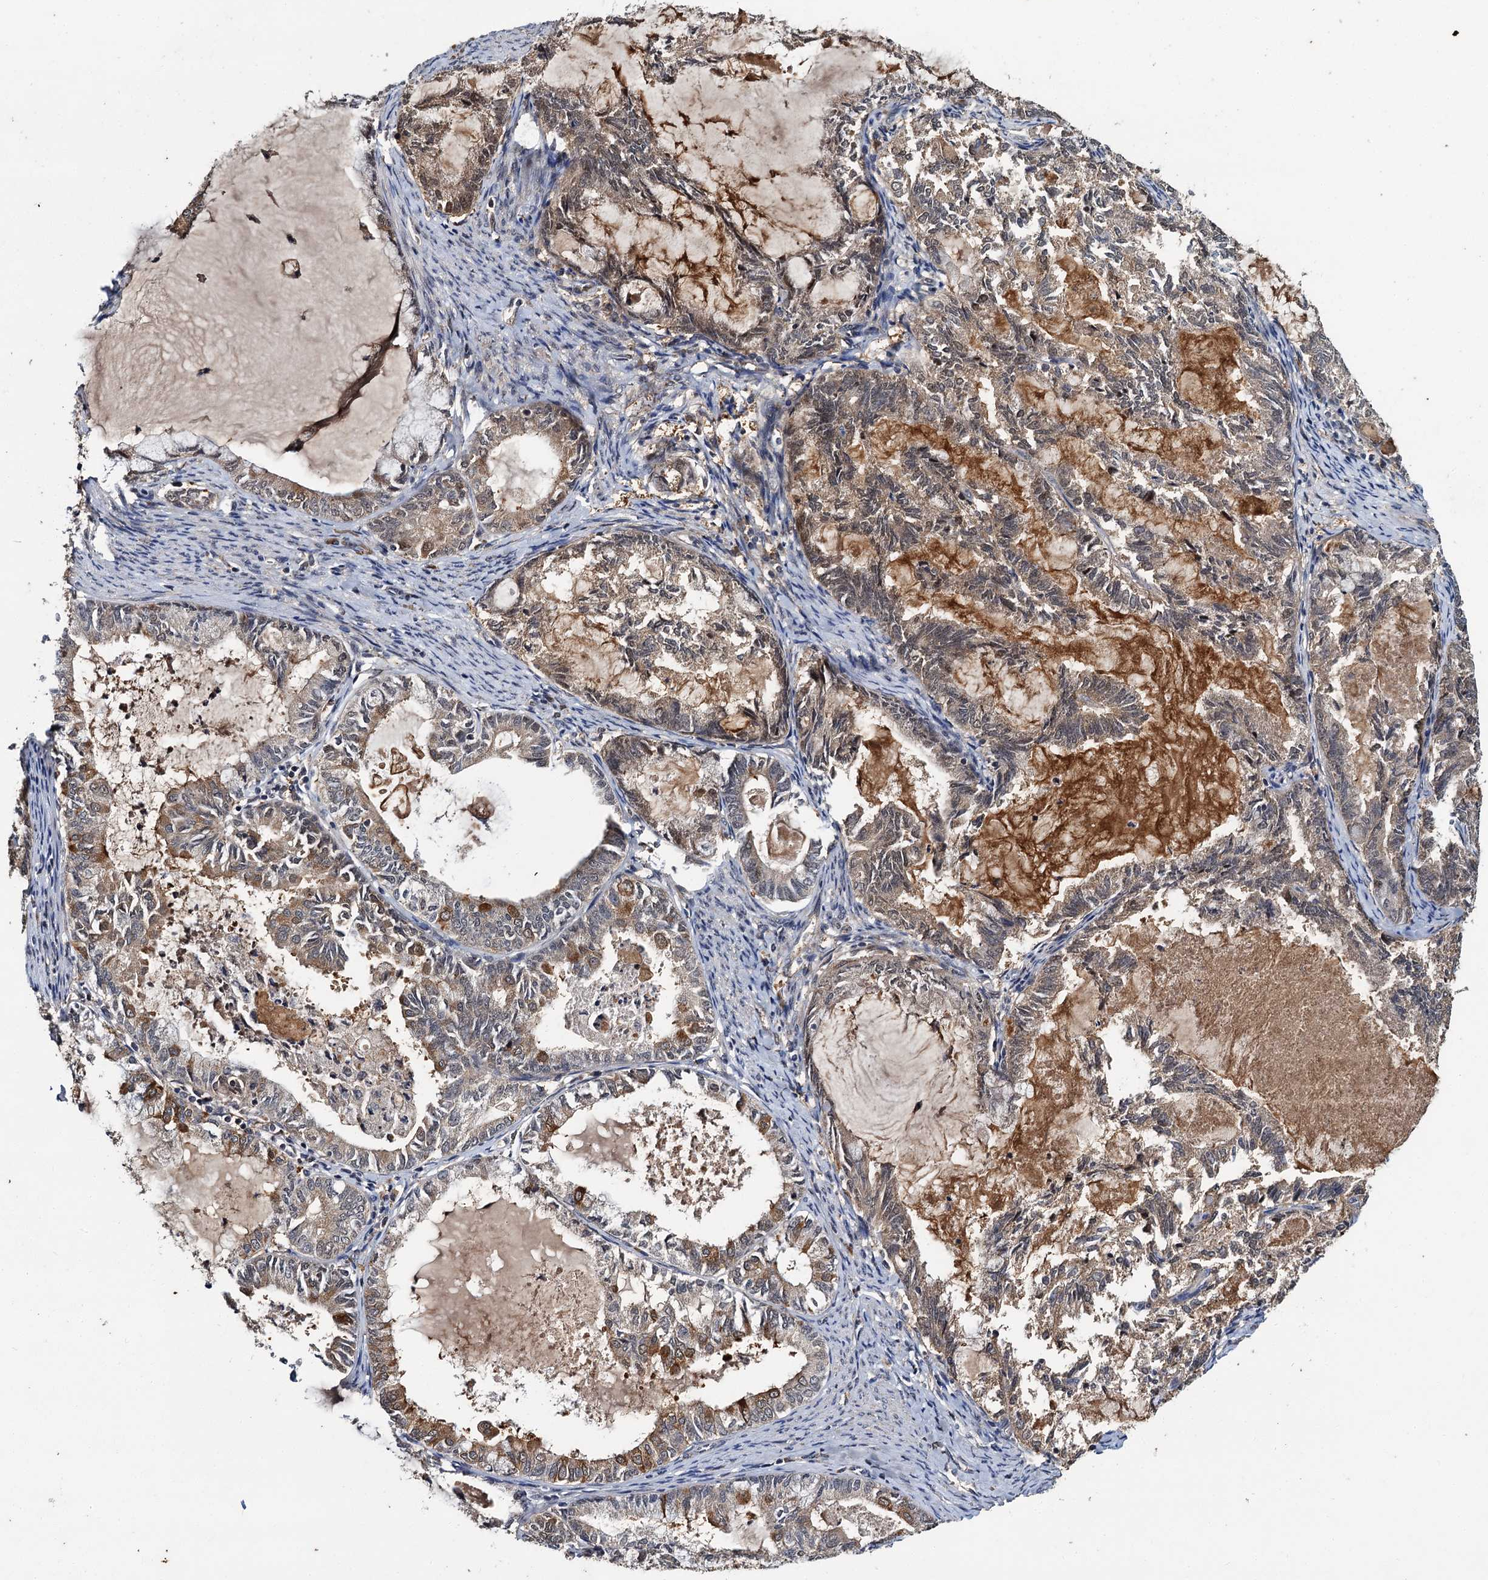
{"staining": {"intensity": "weak", "quantity": ">75%", "location": "cytoplasmic/membranous"}, "tissue": "endometrial cancer", "cell_type": "Tumor cells", "image_type": "cancer", "snomed": [{"axis": "morphology", "description": "Adenocarcinoma, NOS"}, {"axis": "topography", "description": "Endometrium"}], "caption": "Weak cytoplasmic/membranous protein staining is identified in about >75% of tumor cells in adenocarcinoma (endometrial). The staining was performed using DAB to visualize the protein expression in brown, while the nuclei were stained in blue with hematoxylin (Magnification: 20x).", "gene": "SLC46A3", "patient": {"sex": "female", "age": 86}}